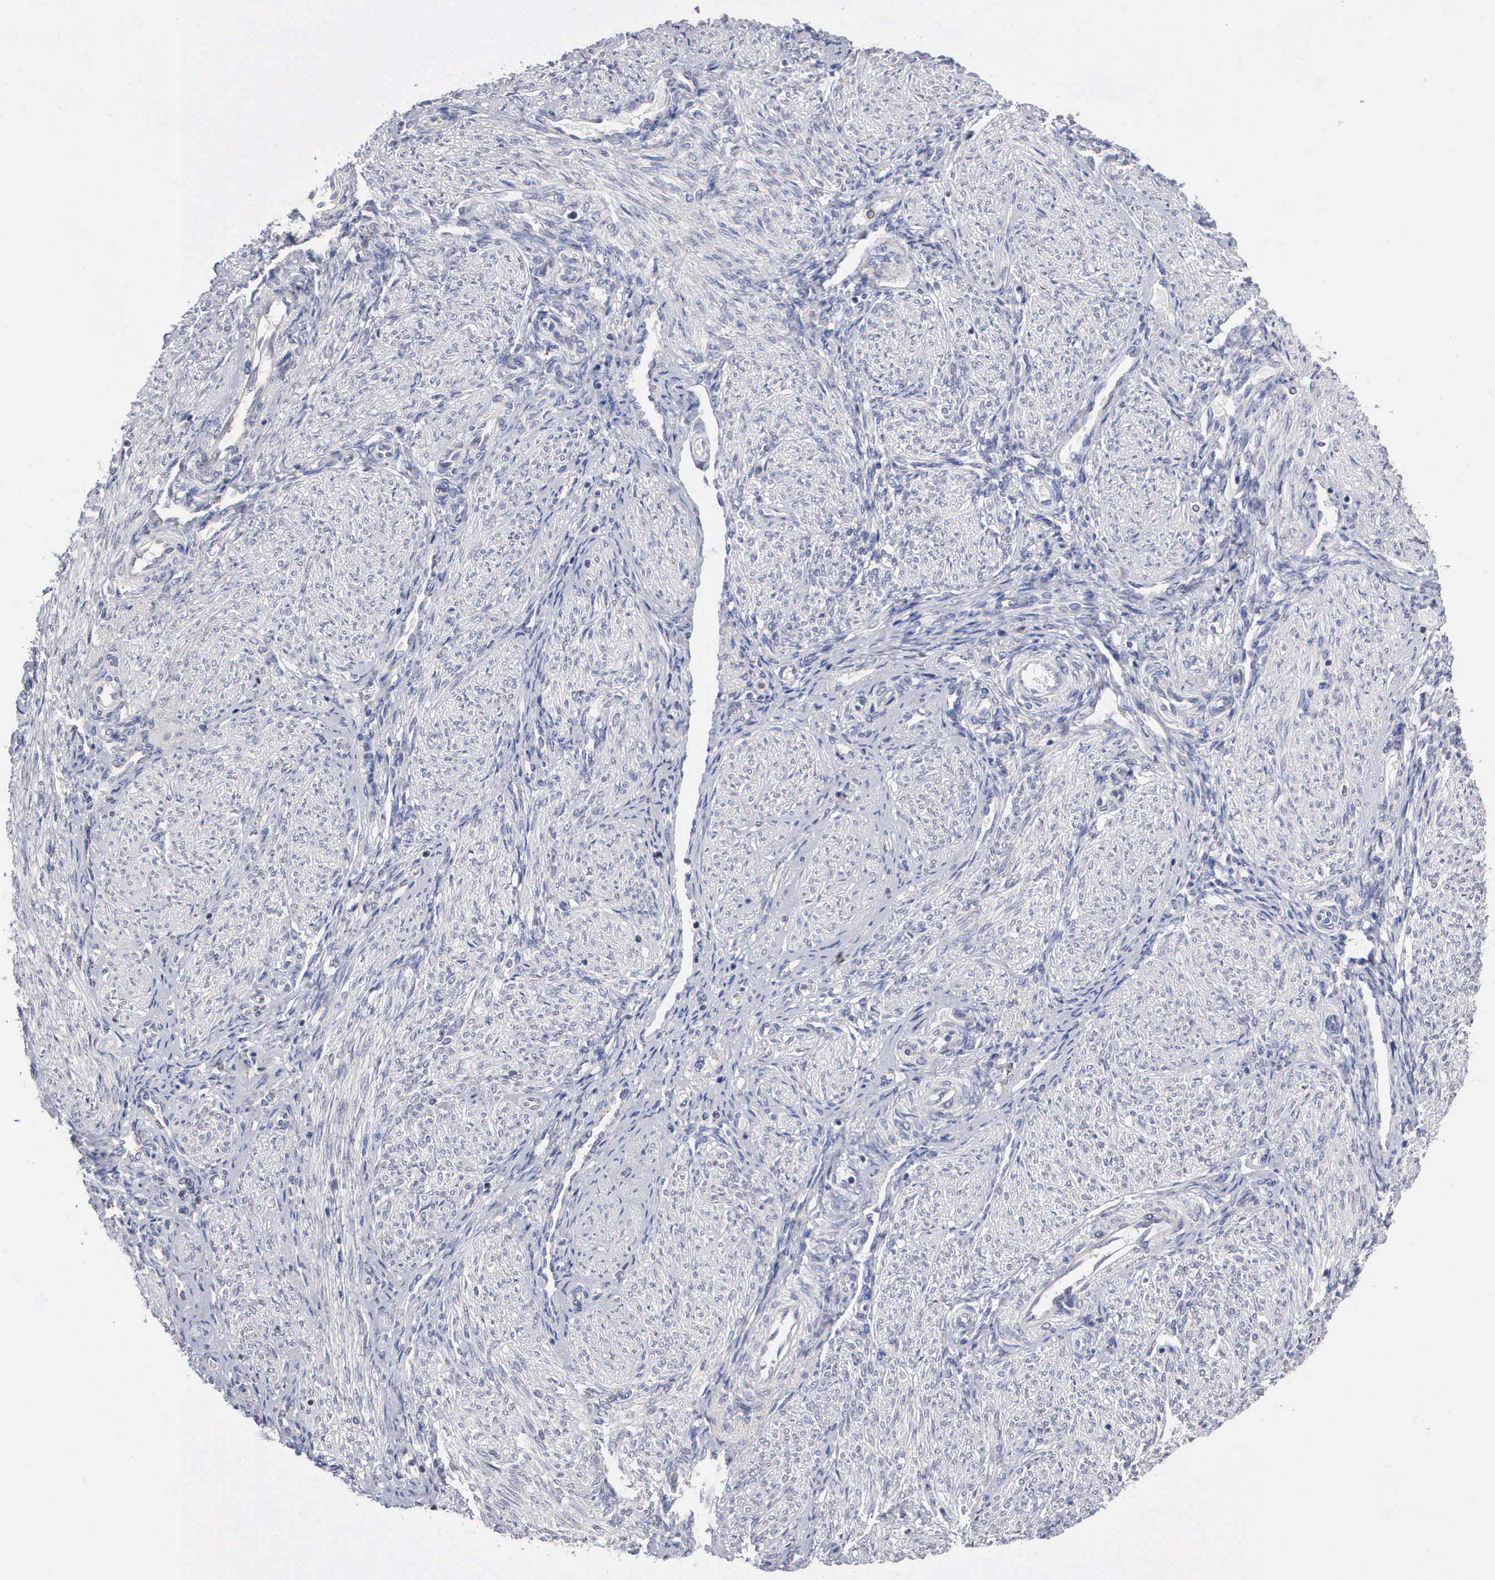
{"staining": {"intensity": "strong", "quantity": "<25%", "location": "nuclear"}, "tissue": "endometrium", "cell_type": "Cells in endometrial stroma", "image_type": "normal", "snomed": [{"axis": "morphology", "description": "Normal tissue, NOS"}, {"axis": "topography", "description": "Endometrium"}], "caption": "Immunohistochemical staining of normal human endometrium reveals medium levels of strong nuclear positivity in about <25% of cells in endometrial stroma.", "gene": "KDM6A", "patient": {"sex": "female", "age": 36}}